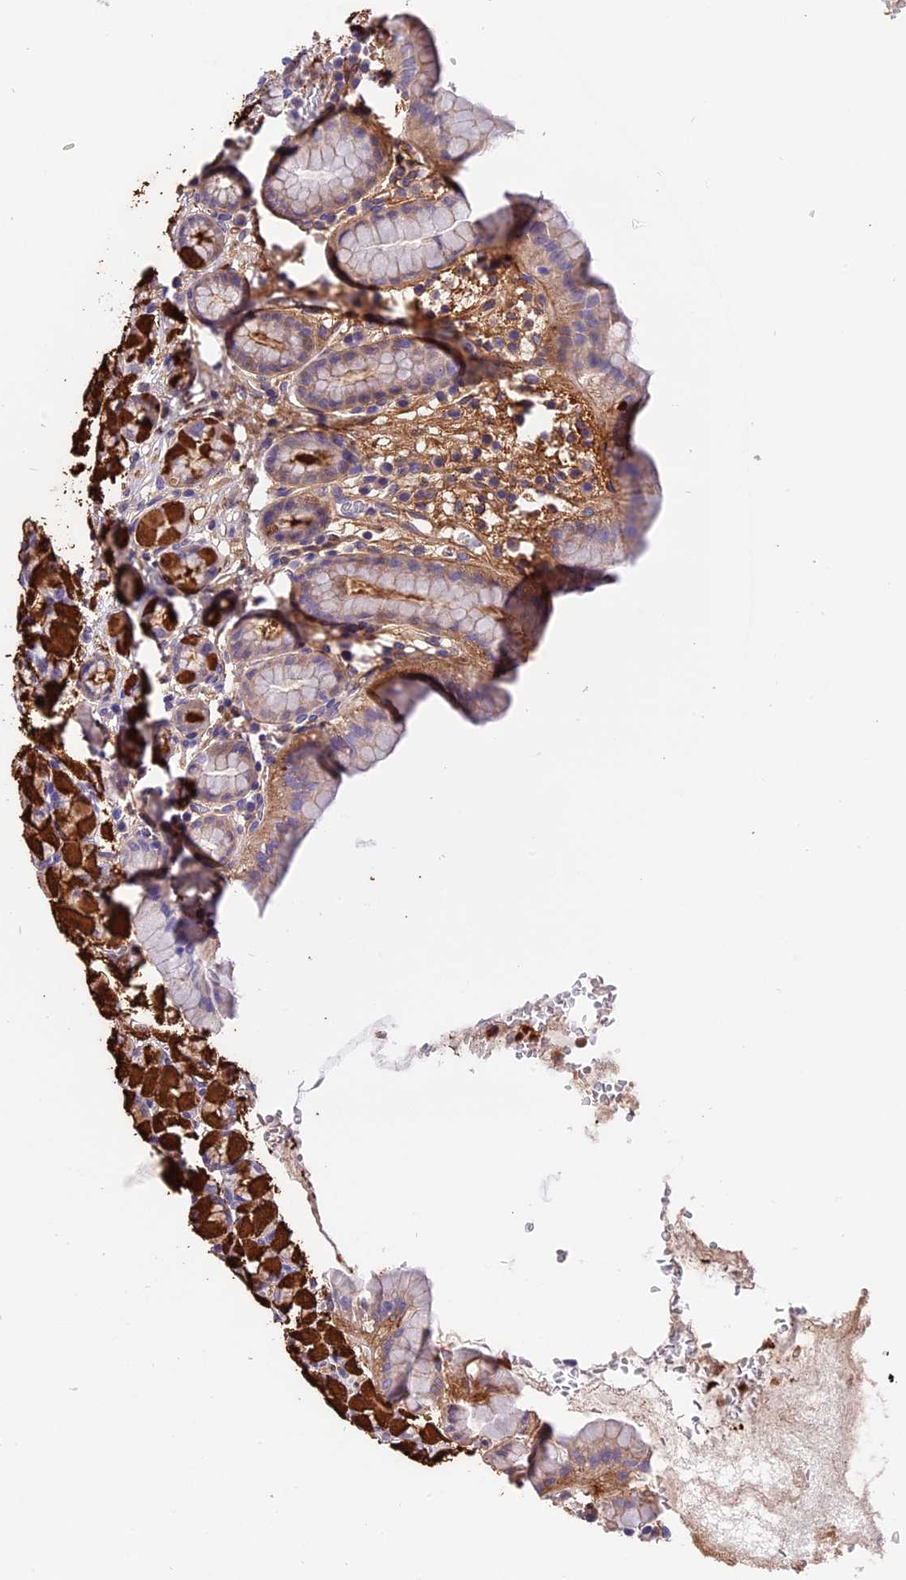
{"staining": {"intensity": "strong", "quantity": "25%-75%", "location": "cytoplasmic/membranous"}, "tissue": "stomach", "cell_type": "Glandular cells", "image_type": "normal", "snomed": [{"axis": "morphology", "description": "Normal tissue, NOS"}, {"axis": "topography", "description": "Stomach, upper"}, {"axis": "topography", "description": "Stomach, lower"}, {"axis": "topography", "description": "Small intestine"}], "caption": "High-magnification brightfield microscopy of unremarkable stomach stained with DAB (3,3'-diaminobenzidine) (brown) and counterstained with hematoxylin (blue). glandular cells exhibit strong cytoplasmic/membranous expression is appreciated in about25%-75% of cells.", "gene": "MAP3K7CL", "patient": {"sex": "male", "age": 68}}